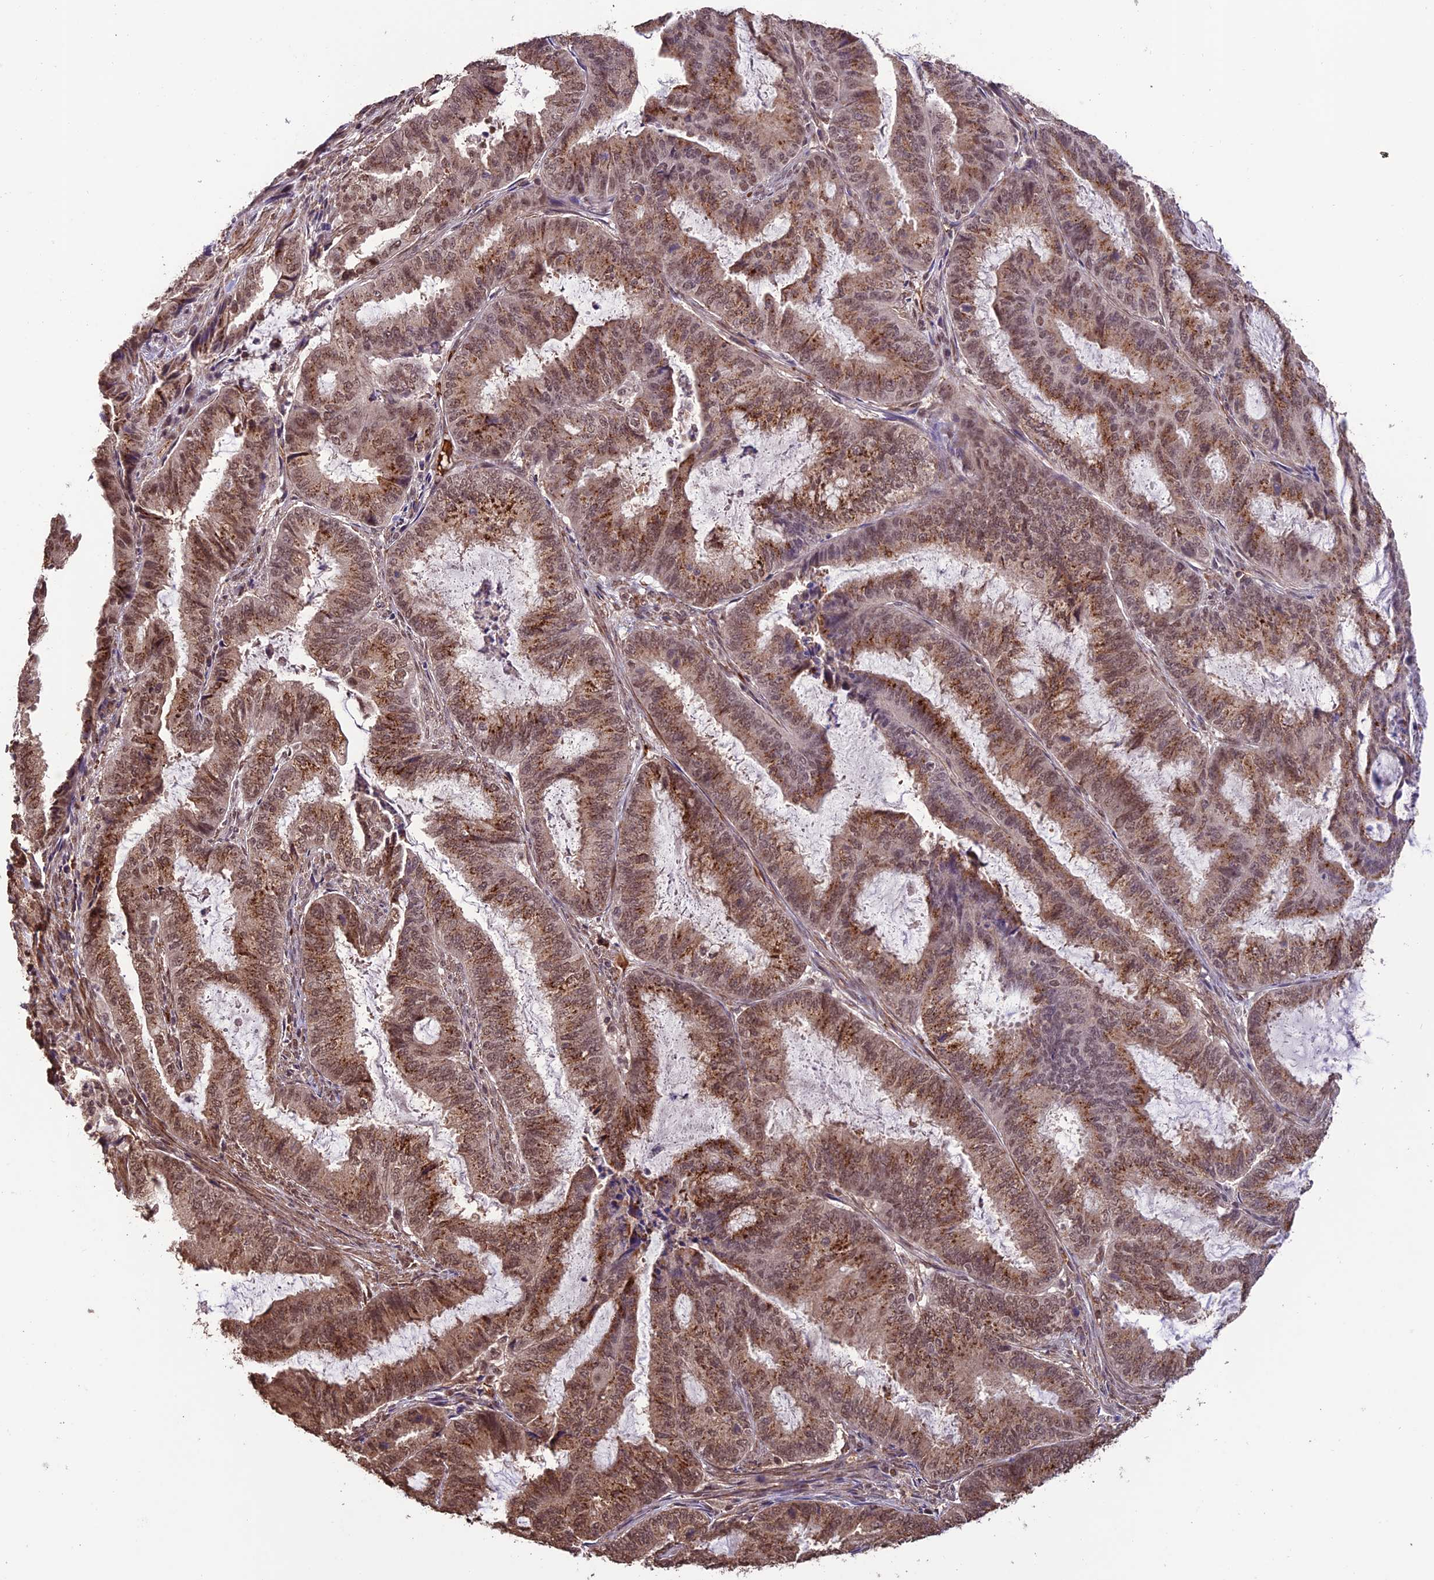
{"staining": {"intensity": "moderate", "quantity": ">75%", "location": "cytoplasmic/membranous,nuclear"}, "tissue": "endometrial cancer", "cell_type": "Tumor cells", "image_type": "cancer", "snomed": [{"axis": "morphology", "description": "Adenocarcinoma, NOS"}, {"axis": "topography", "description": "Endometrium"}], "caption": "Adenocarcinoma (endometrial) stained for a protein displays moderate cytoplasmic/membranous and nuclear positivity in tumor cells. (brown staining indicates protein expression, while blue staining denotes nuclei).", "gene": "CABIN1", "patient": {"sex": "female", "age": 51}}